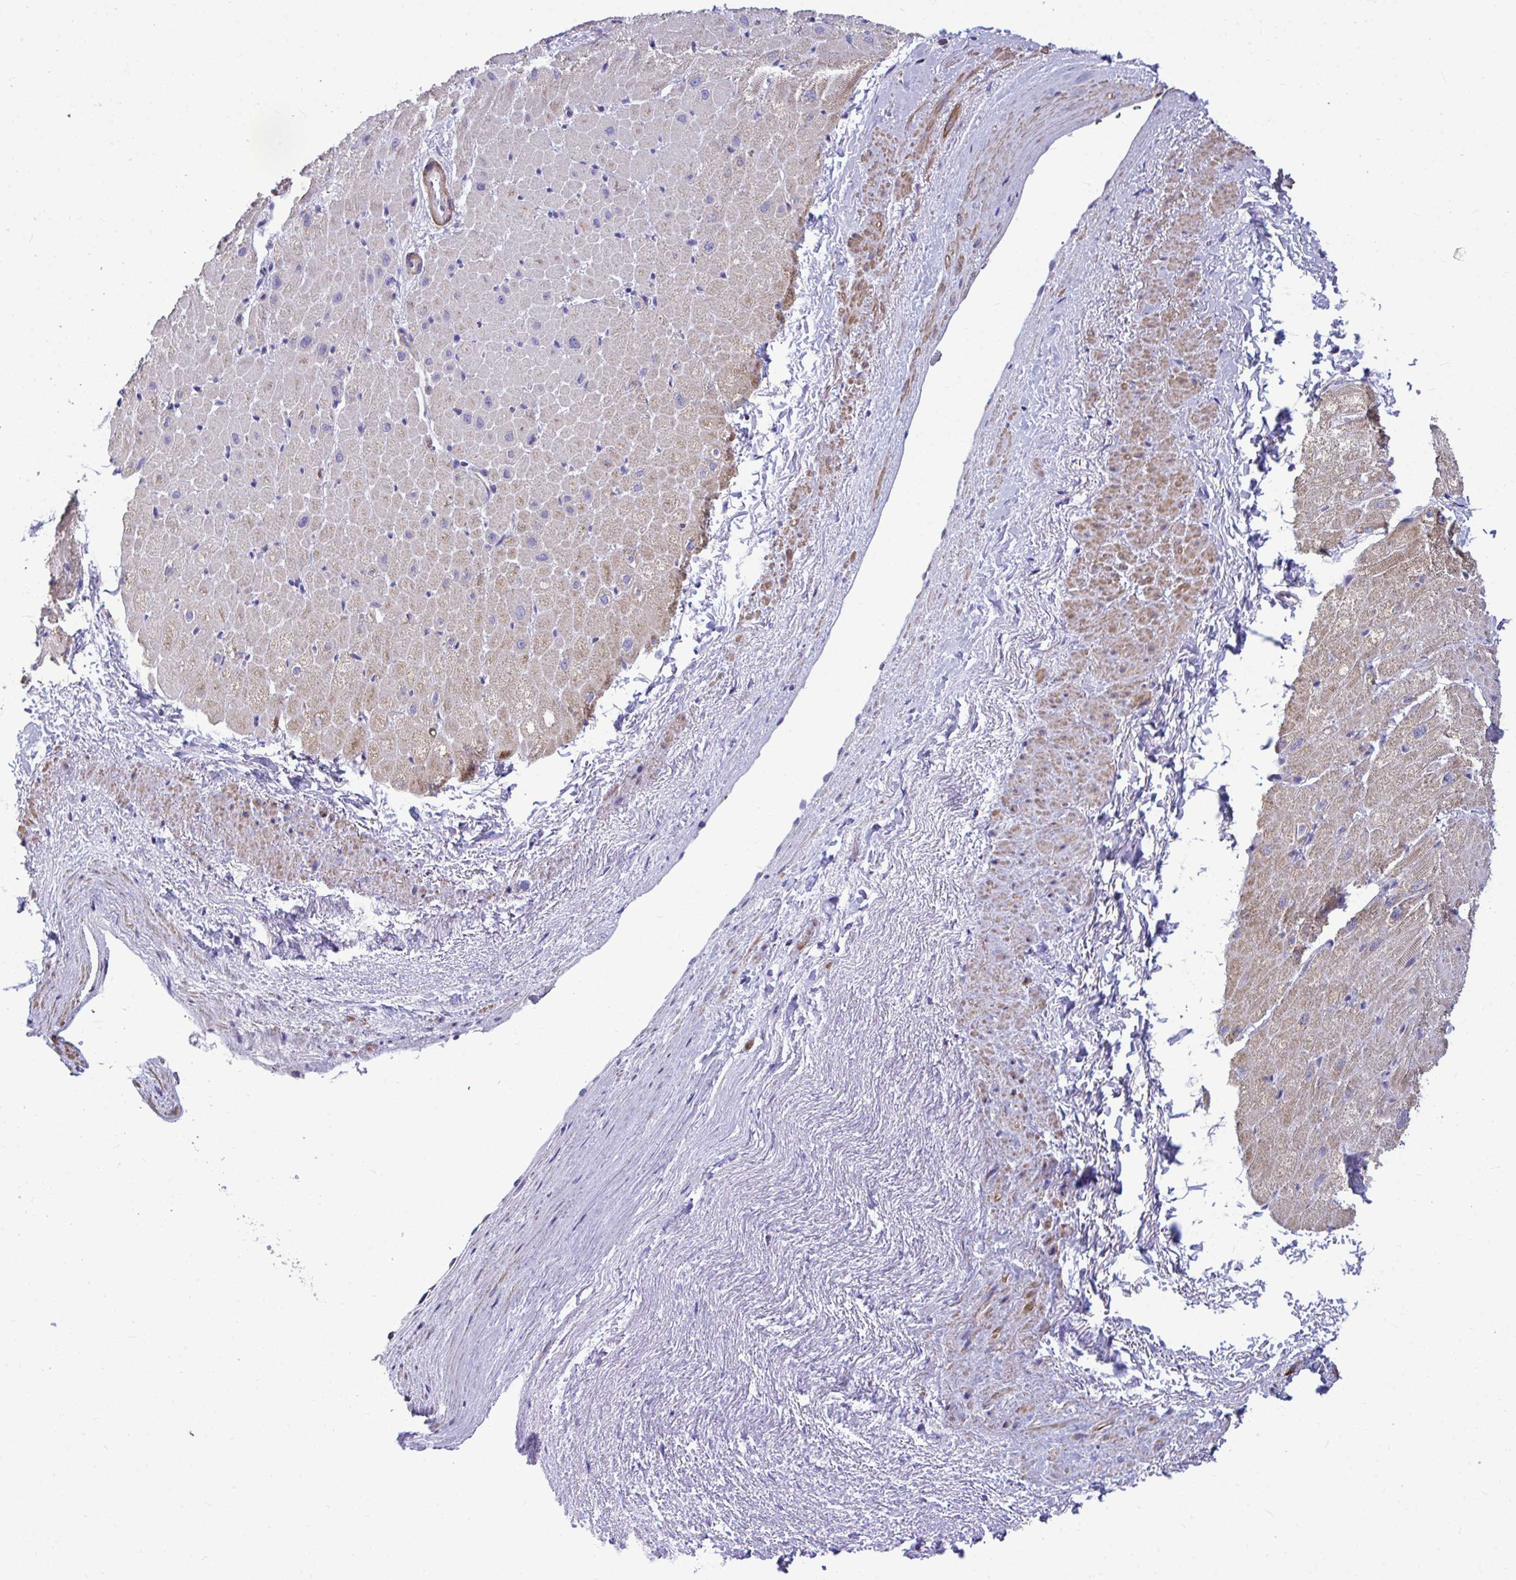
{"staining": {"intensity": "moderate", "quantity": "25%-75%", "location": "cytoplasmic/membranous"}, "tissue": "heart muscle", "cell_type": "Cardiomyocytes", "image_type": "normal", "snomed": [{"axis": "morphology", "description": "Normal tissue, NOS"}, {"axis": "topography", "description": "Heart"}], "caption": "A brown stain highlights moderate cytoplasmic/membranous positivity of a protein in cardiomyocytes of unremarkable heart muscle.", "gene": "ENSG00000269547", "patient": {"sex": "male", "age": 62}}